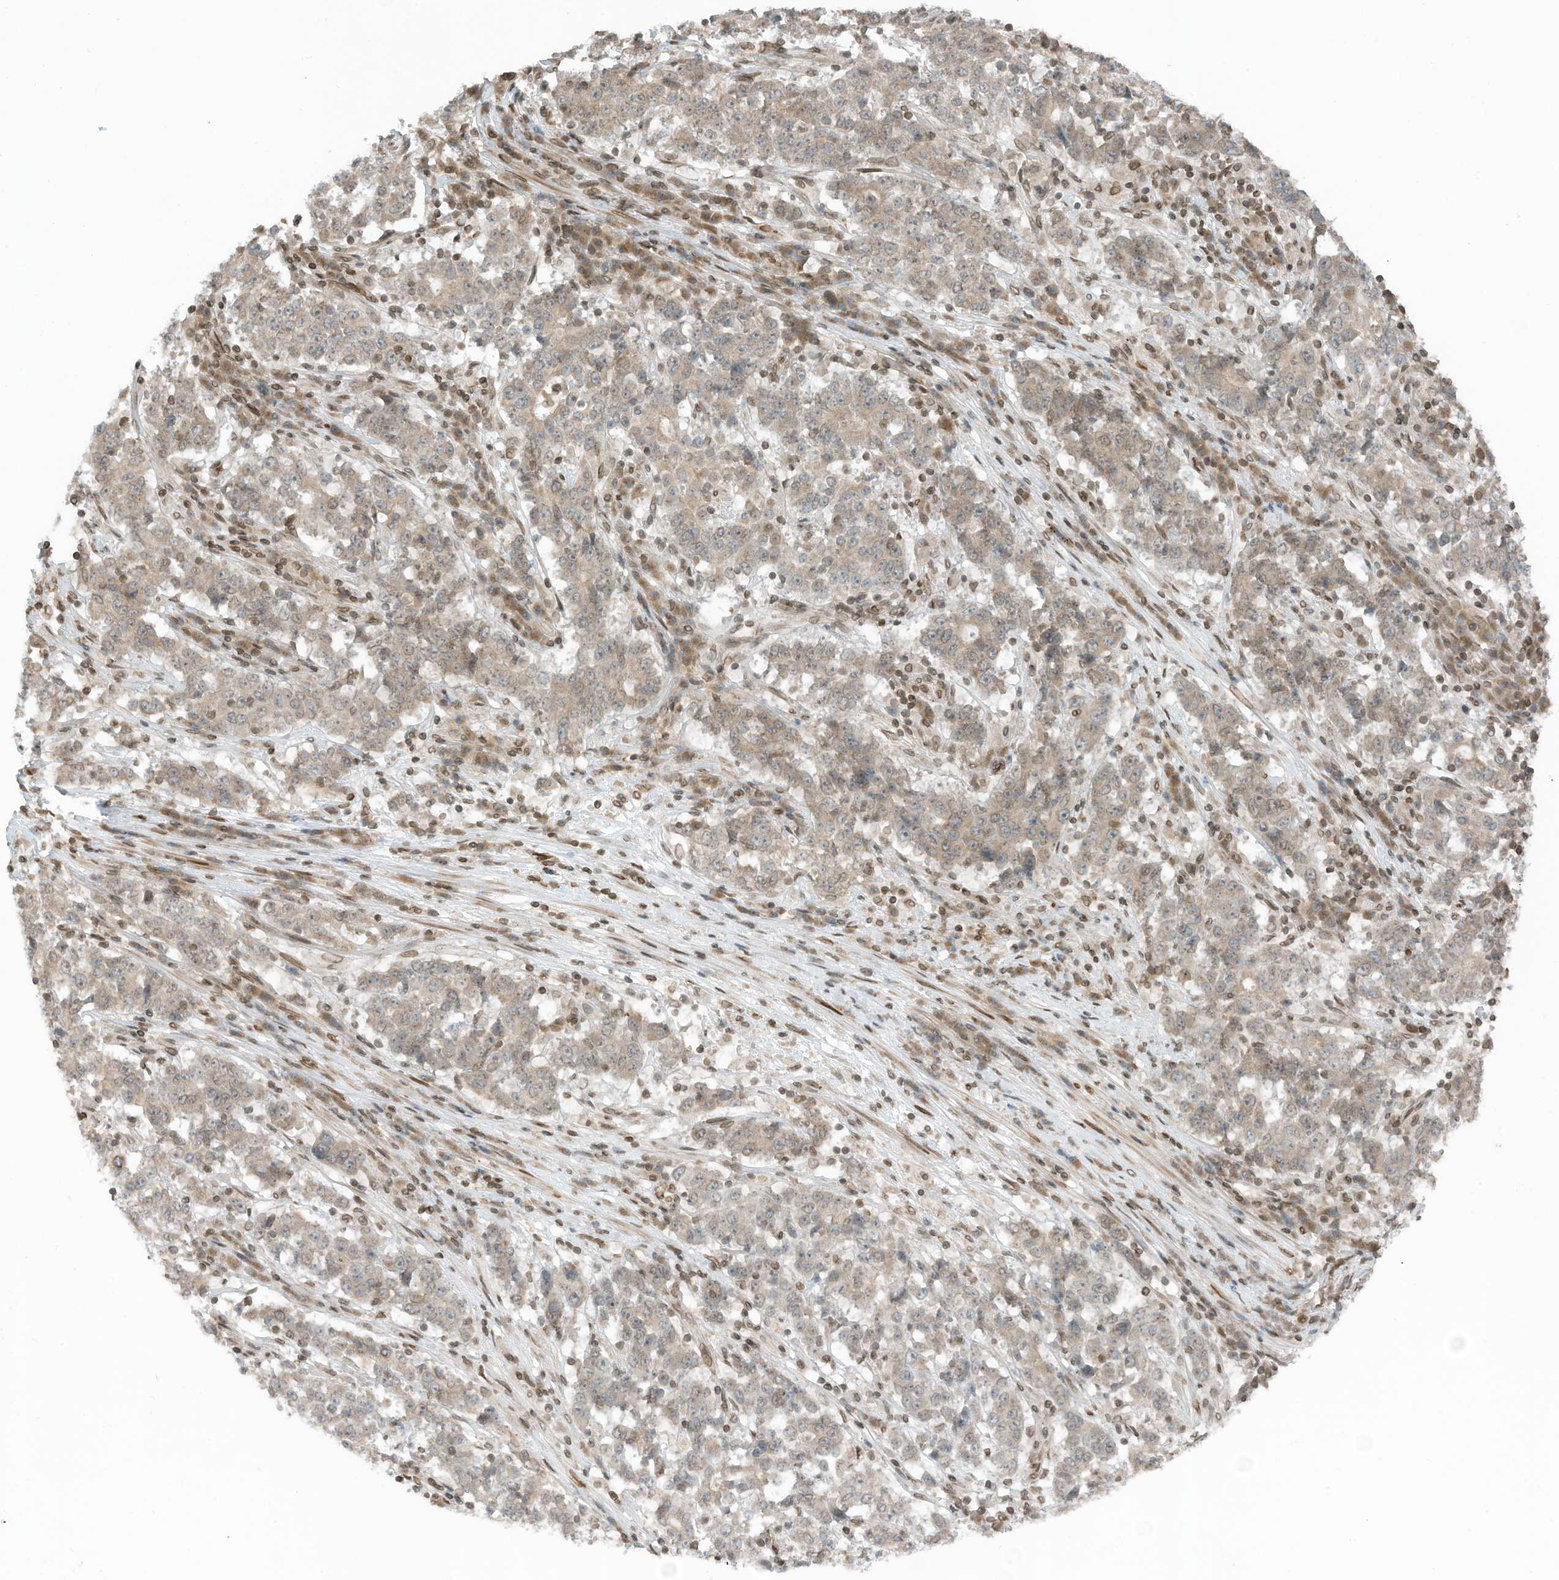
{"staining": {"intensity": "weak", "quantity": "<25%", "location": "cytoplasmic/membranous"}, "tissue": "stomach cancer", "cell_type": "Tumor cells", "image_type": "cancer", "snomed": [{"axis": "morphology", "description": "Adenocarcinoma, NOS"}, {"axis": "topography", "description": "Stomach"}], "caption": "Immunohistochemistry (IHC) image of adenocarcinoma (stomach) stained for a protein (brown), which exhibits no positivity in tumor cells. (Immunohistochemistry, brightfield microscopy, high magnification).", "gene": "RABL3", "patient": {"sex": "male", "age": 59}}